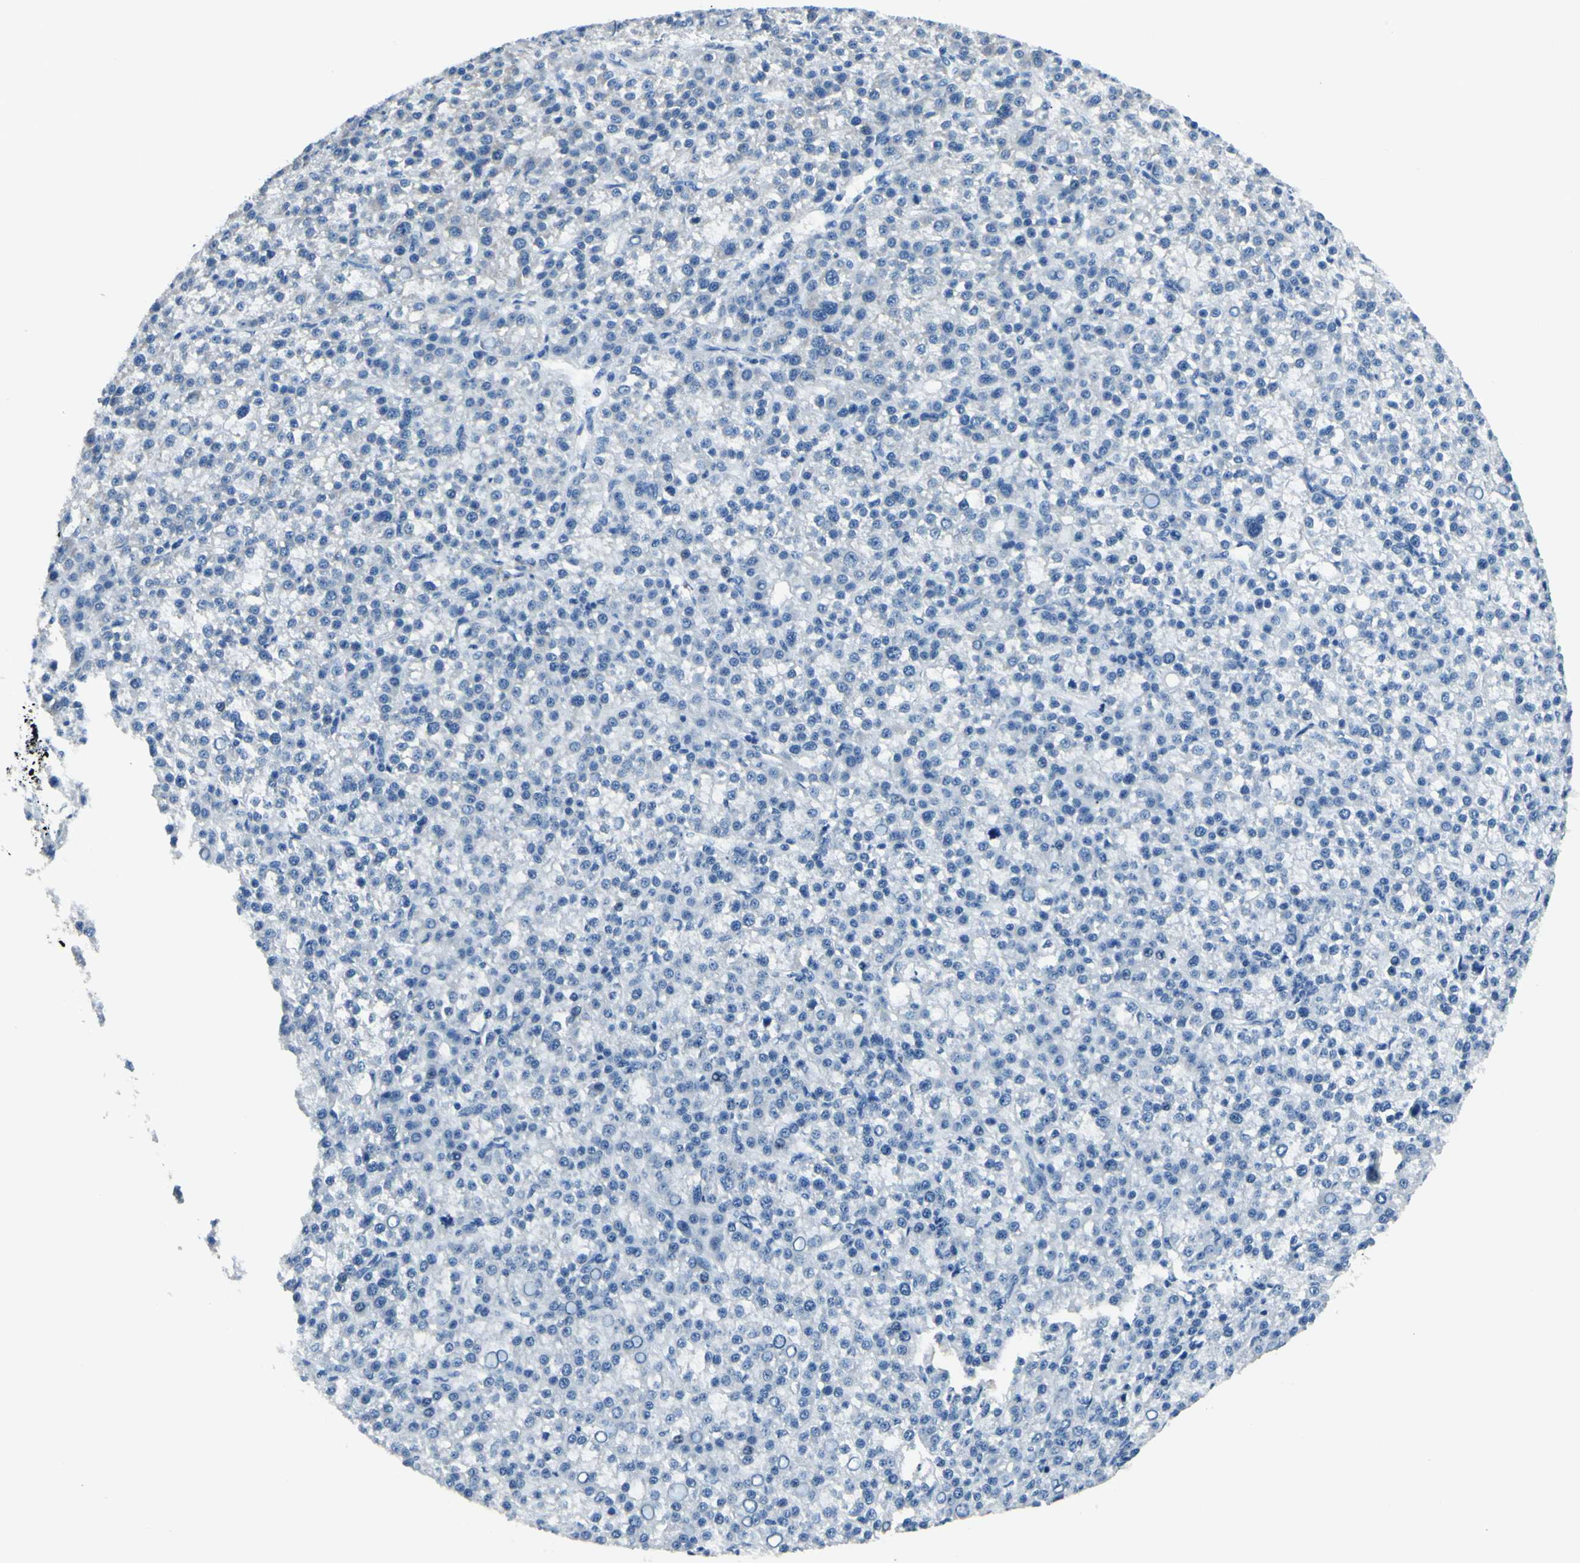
{"staining": {"intensity": "negative", "quantity": "none", "location": "none"}, "tissue": "liver cancer", "cell_type": "Tumor cells", "image_type": "cancer", "snomed": [{"axis": "morphology", "description": "Carcinoma, Hepatocellular, NOS"}, {"axis": "topography", "description": "Liver"}], "caption": "This is an immunohistochemistry (IHC) micrograph of liver cancer (hepatocellular carcinoma). There is no staining in tumor cells.", "gene": "CDH15", "patient": {"sex": "female", "age": 58}}